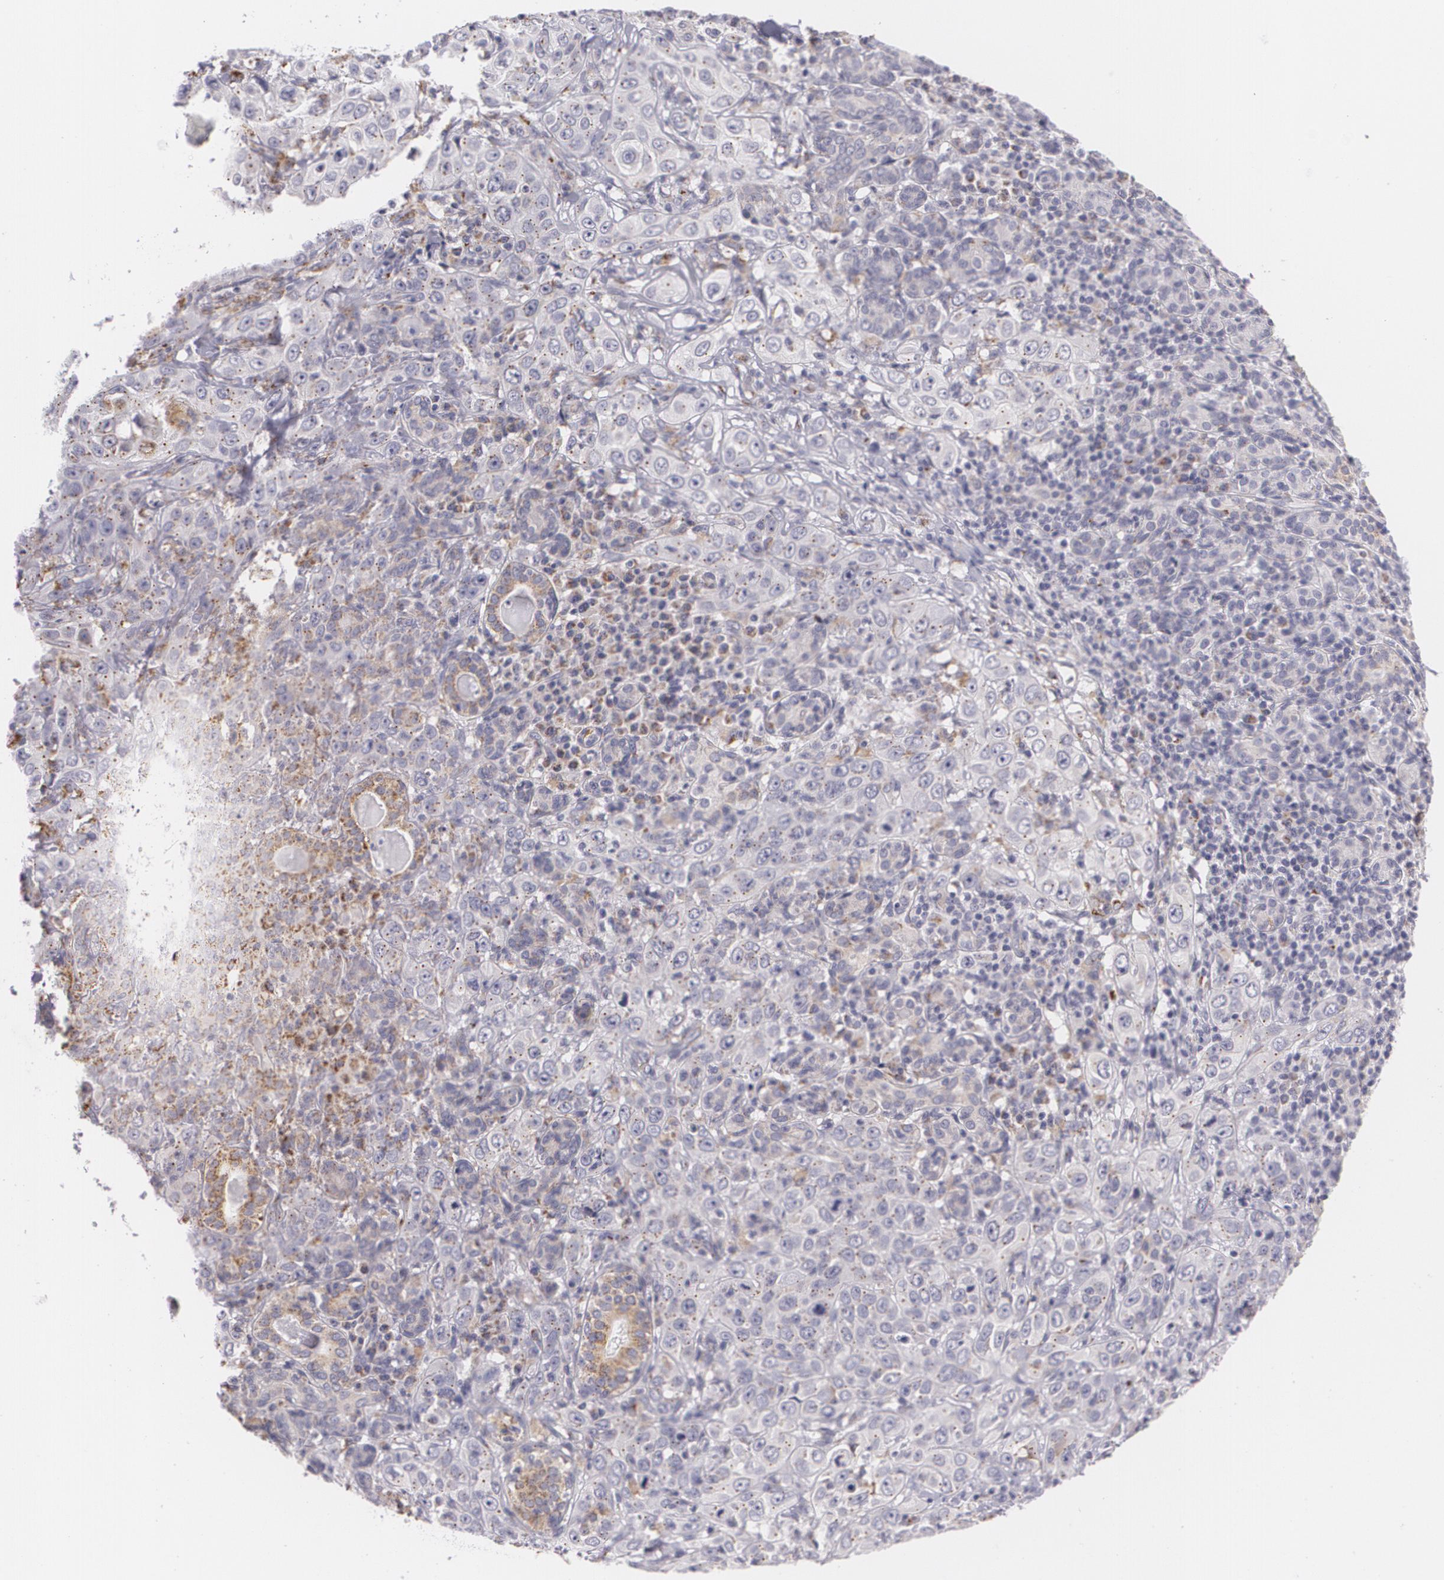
{"staining": {"intensity": "weak", "quantity": "25%-75%", "location": "cytoplasmic/membranous"}, "tissue": "skin cancer", "cell_type": "Tumor cells", "image_type": "cancer", "snomed": [{"axis": "morphology", "description": "Squamous cell carcinoma, NOS"}, {"axis": "topography", "description": "Skin"}], "caption": "Immunohistochemistry (DAB (3,3'-diaminobenzidine)) staining of human squamous cell carcinoma (skin) displays weak cytoplasmic/membranous protein expression in approximately 25%-75% of tumor cells.", "gene": "CILK1", "patient": {"sex": "male", "age": 84}}